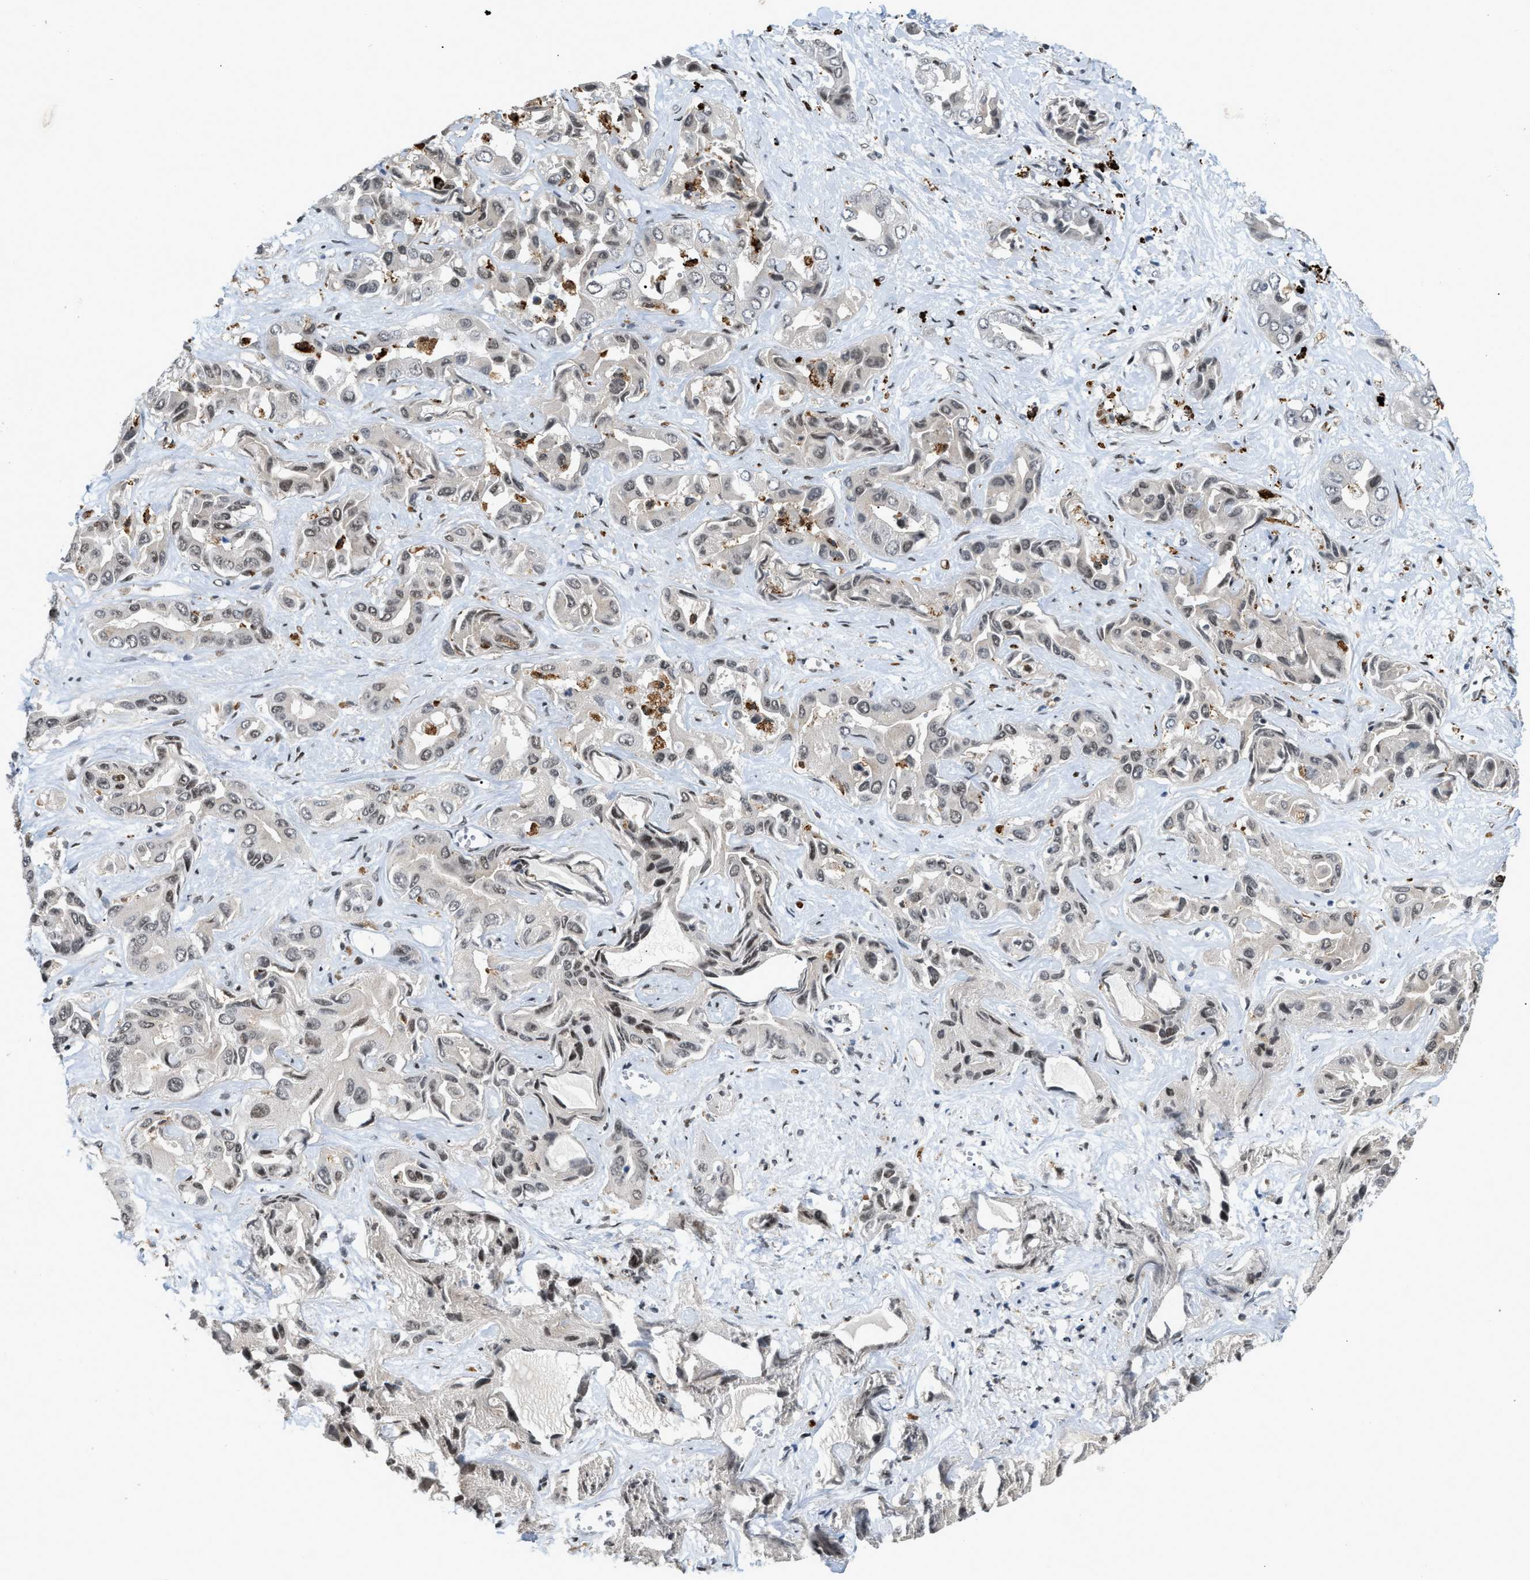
{"staining": {"intensity": "weak", "quantity": "25%-75%", "location": "nuclear"}, "tissue": "liver cancer", "cell_type": "Tumor cells", "image_type": "cancer", "snomed": [{"axis": "morphology", "description": "Cholangiocarcinoma"}, {"axis": "topography", "description": "Liver"}], "caption": "Cholangiocarcinoma (liver) was stained to show a protein in brown. There is low levels of weak nuclear positivity in approximately 25%-75% of tumor cells.", "gene": "NUMA1", "patient": {"sex": "female", "age": 52}}